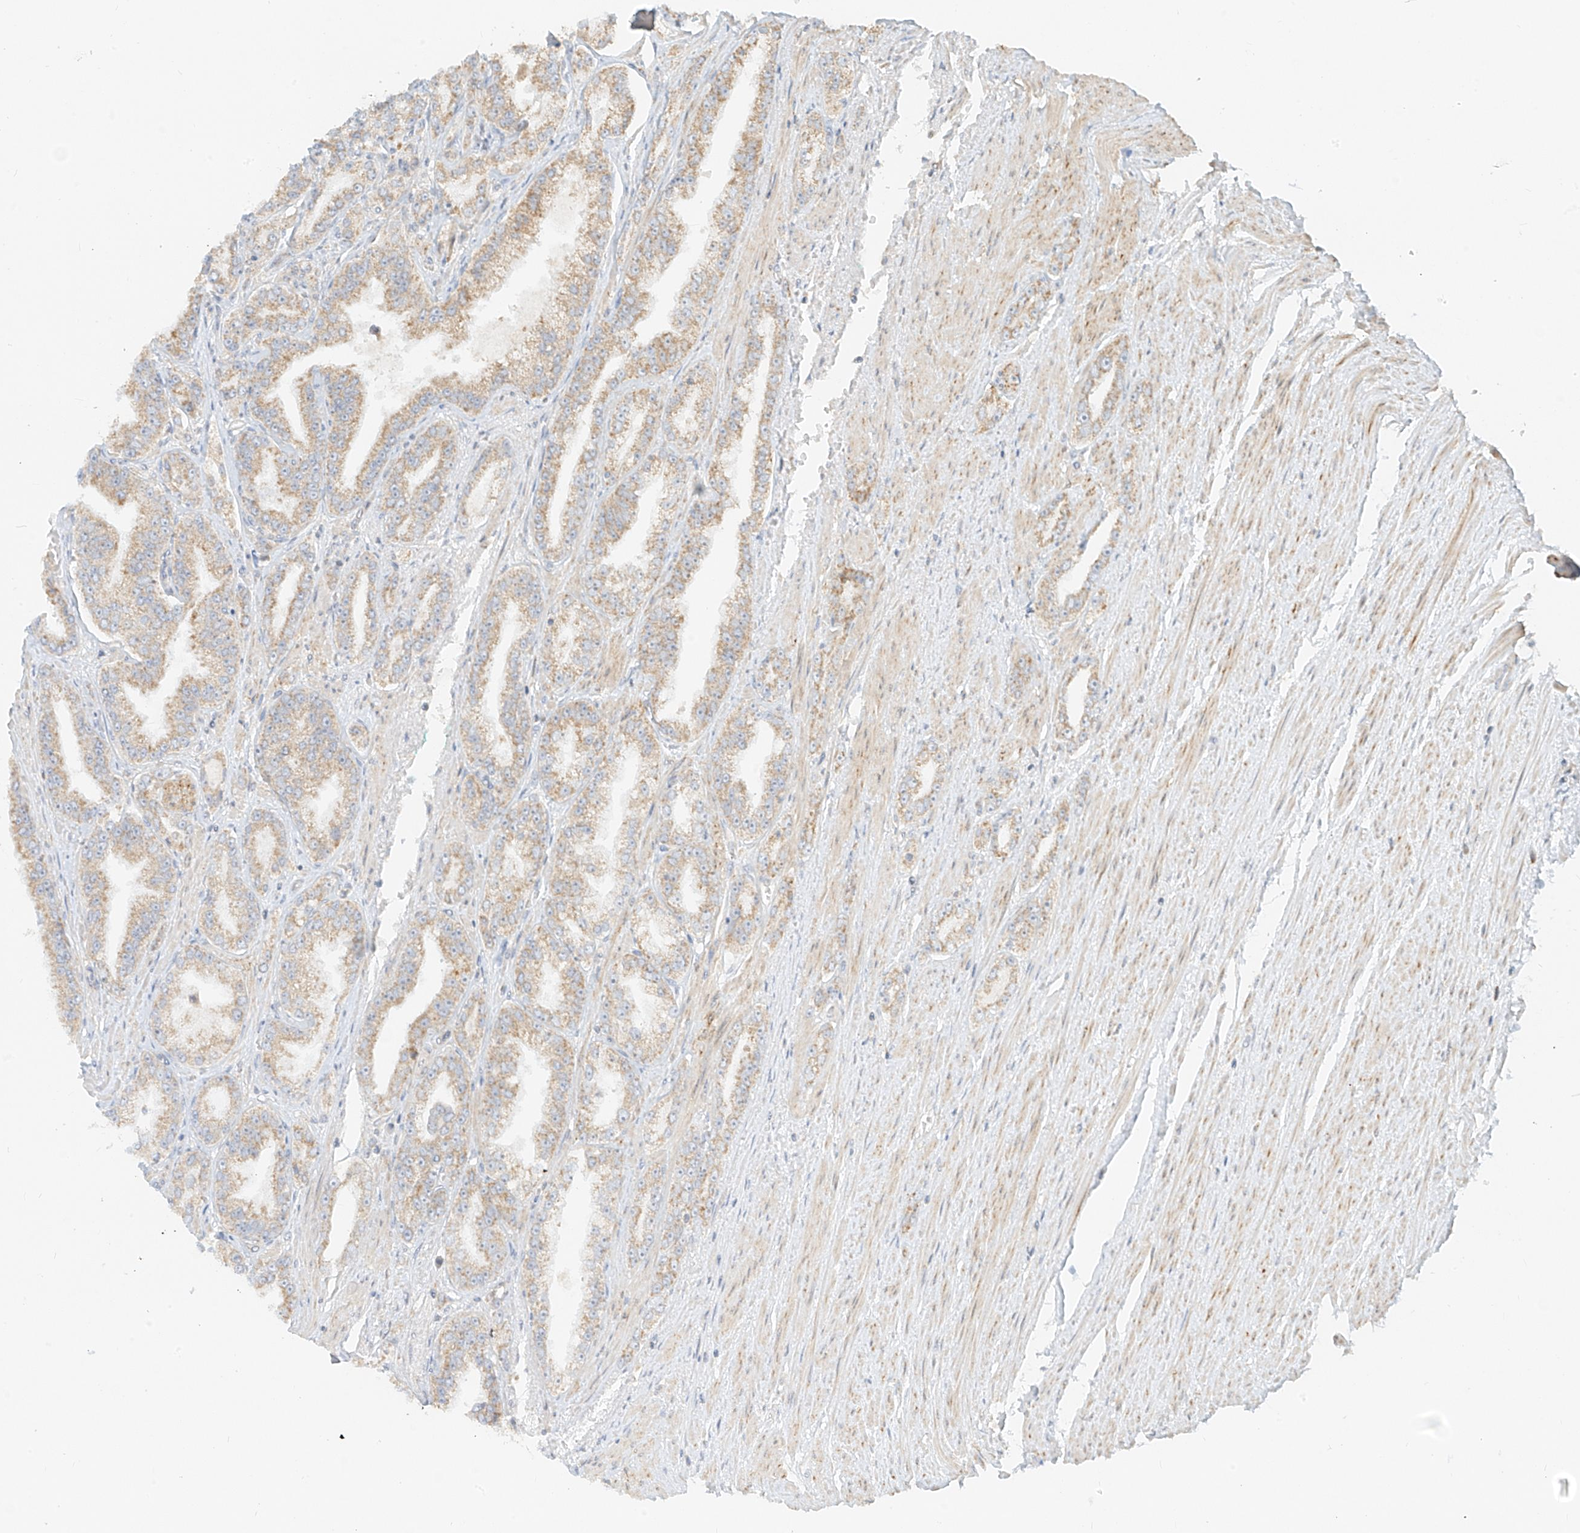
{"staining": {"intensity": "weak", "quantity": ">75%", "location": "cytoplasmic/membranous"}, "tissue": "prostate cancer", "cell_type": "Tumor cells", "image_type": "cancer", "snomed": [{"axis": "morphology", "description": "Adenocarcinoma, High grade"}, {"axis": "topography", "description": "Prostate"}], "caption": "Immunohistochemical staining of high-grade adenocarcinoma (prostate) displays low levels of weak cytoplasmic/membranous staining in about >75% of tumor cells.", "gene": "ZIM3", "patient": {"sex": "male", "age": 71}}